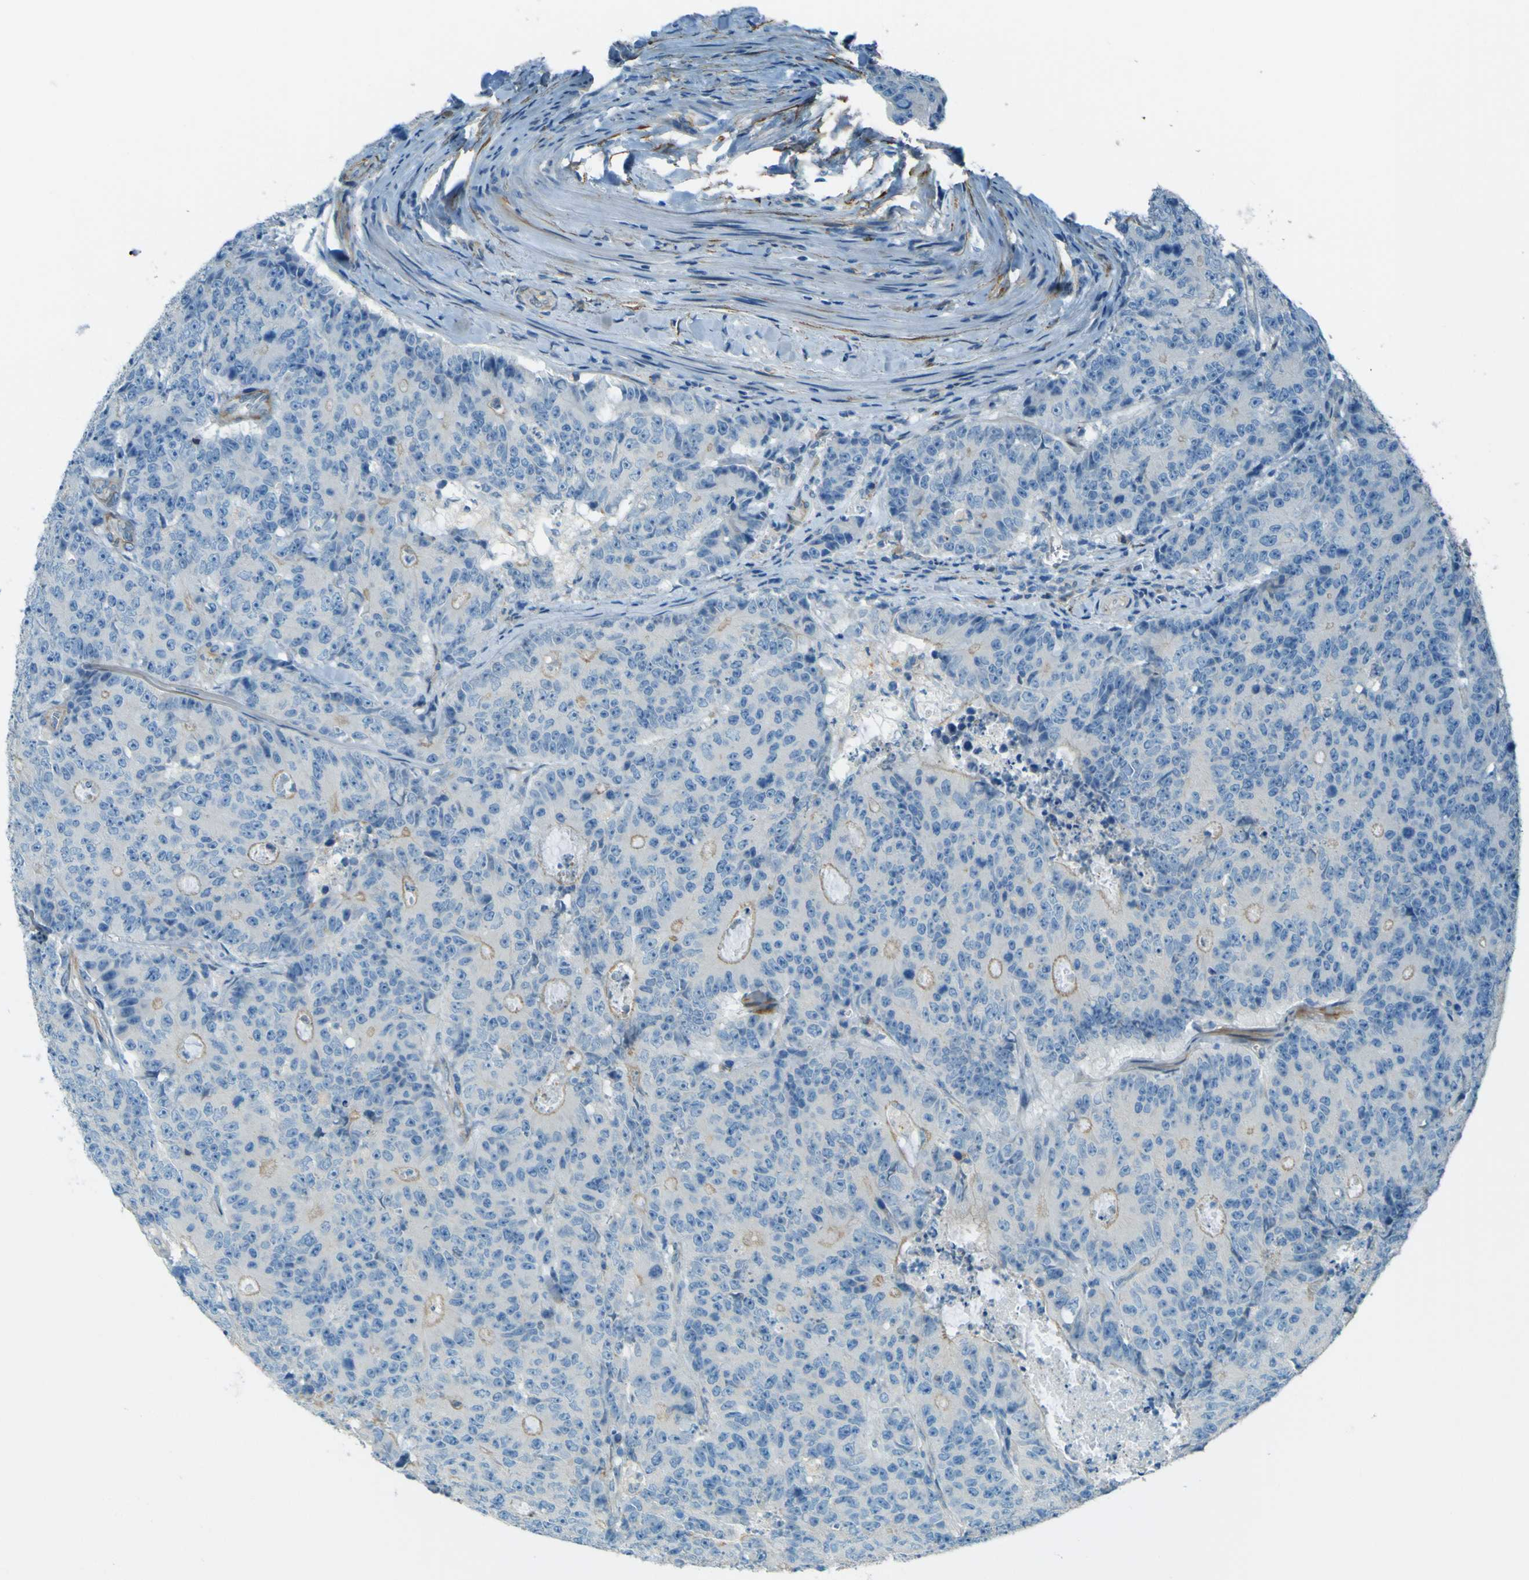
{"staining": {"intensity": "negative", "quantity": "none", "location": "none"}, "tissue": "colorectal cancer", "cell_type": "Tumor cells", "image_type": "cancer", "snomed": [{"axis": "morphology", "description": "Adenocarcinoma, NOS"}, {"axis": "topography", "description": "Colon"}], "caption": "This is an IHC image of human colorectal cancer (adenocarcinoma). There is no expression in tumor cells.", "gene": "NEXN", "patient": {"sex": "female", "age": 86}}